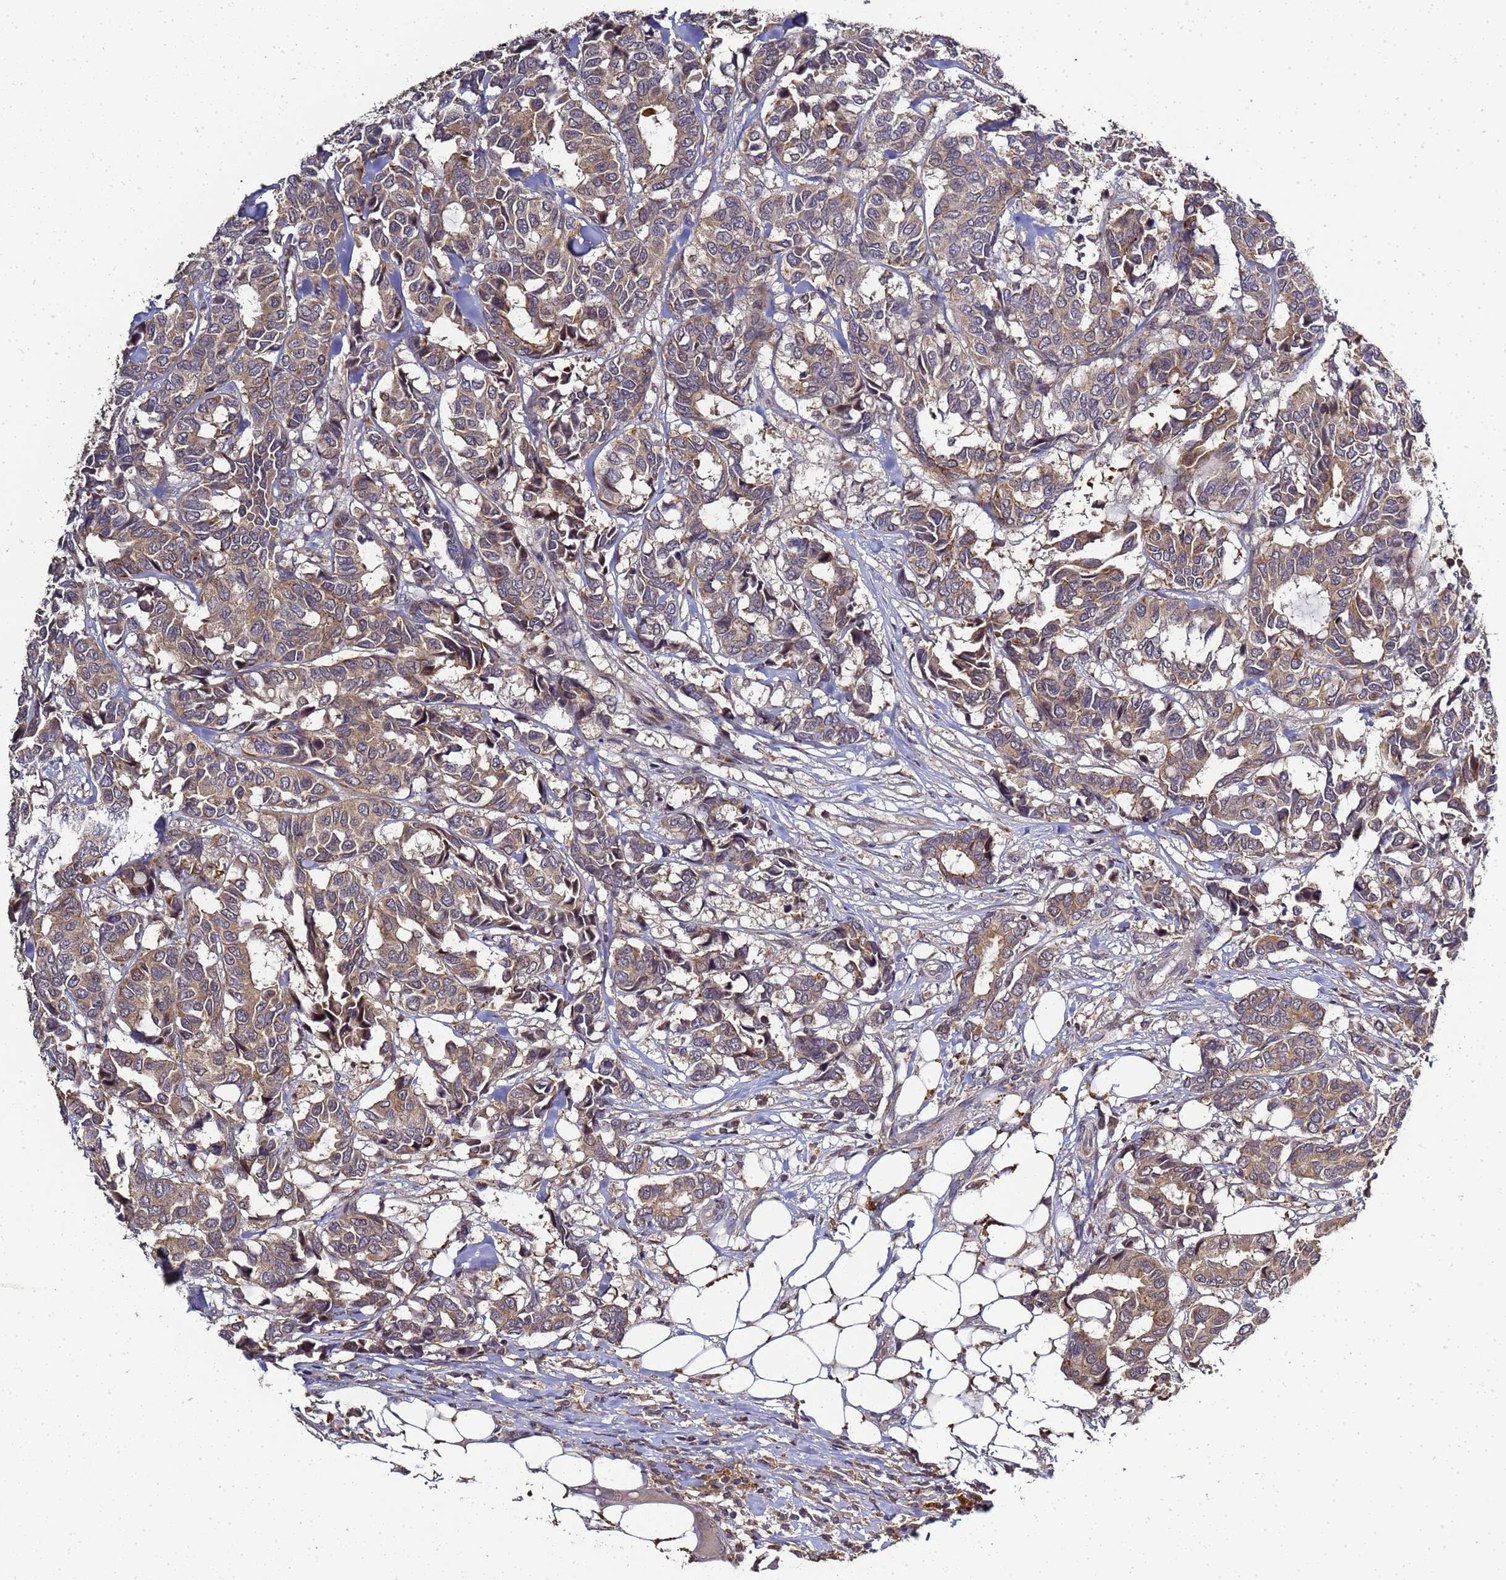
{"staining": {"intensity": "moderate", "quantity": ">75%", "location": "cytoplasmic/membranous"}, "tissue": "breast cancer", "cell_type": "Tumor cells", "image_type": "cancer", "snomed": [{"axis": "morphology", "description": "Duct carcinoma"}, {"axis": "topography", "description": "Breast"}], "caption": "Immunohistochemistry (IHC) of breast cancer shows medium levels of moderate cytoplasmic/membranous positivity in approximately >75% of tumor cells.", "gene": "LGI4", "patient": {"sex": "female", "age": 87}}